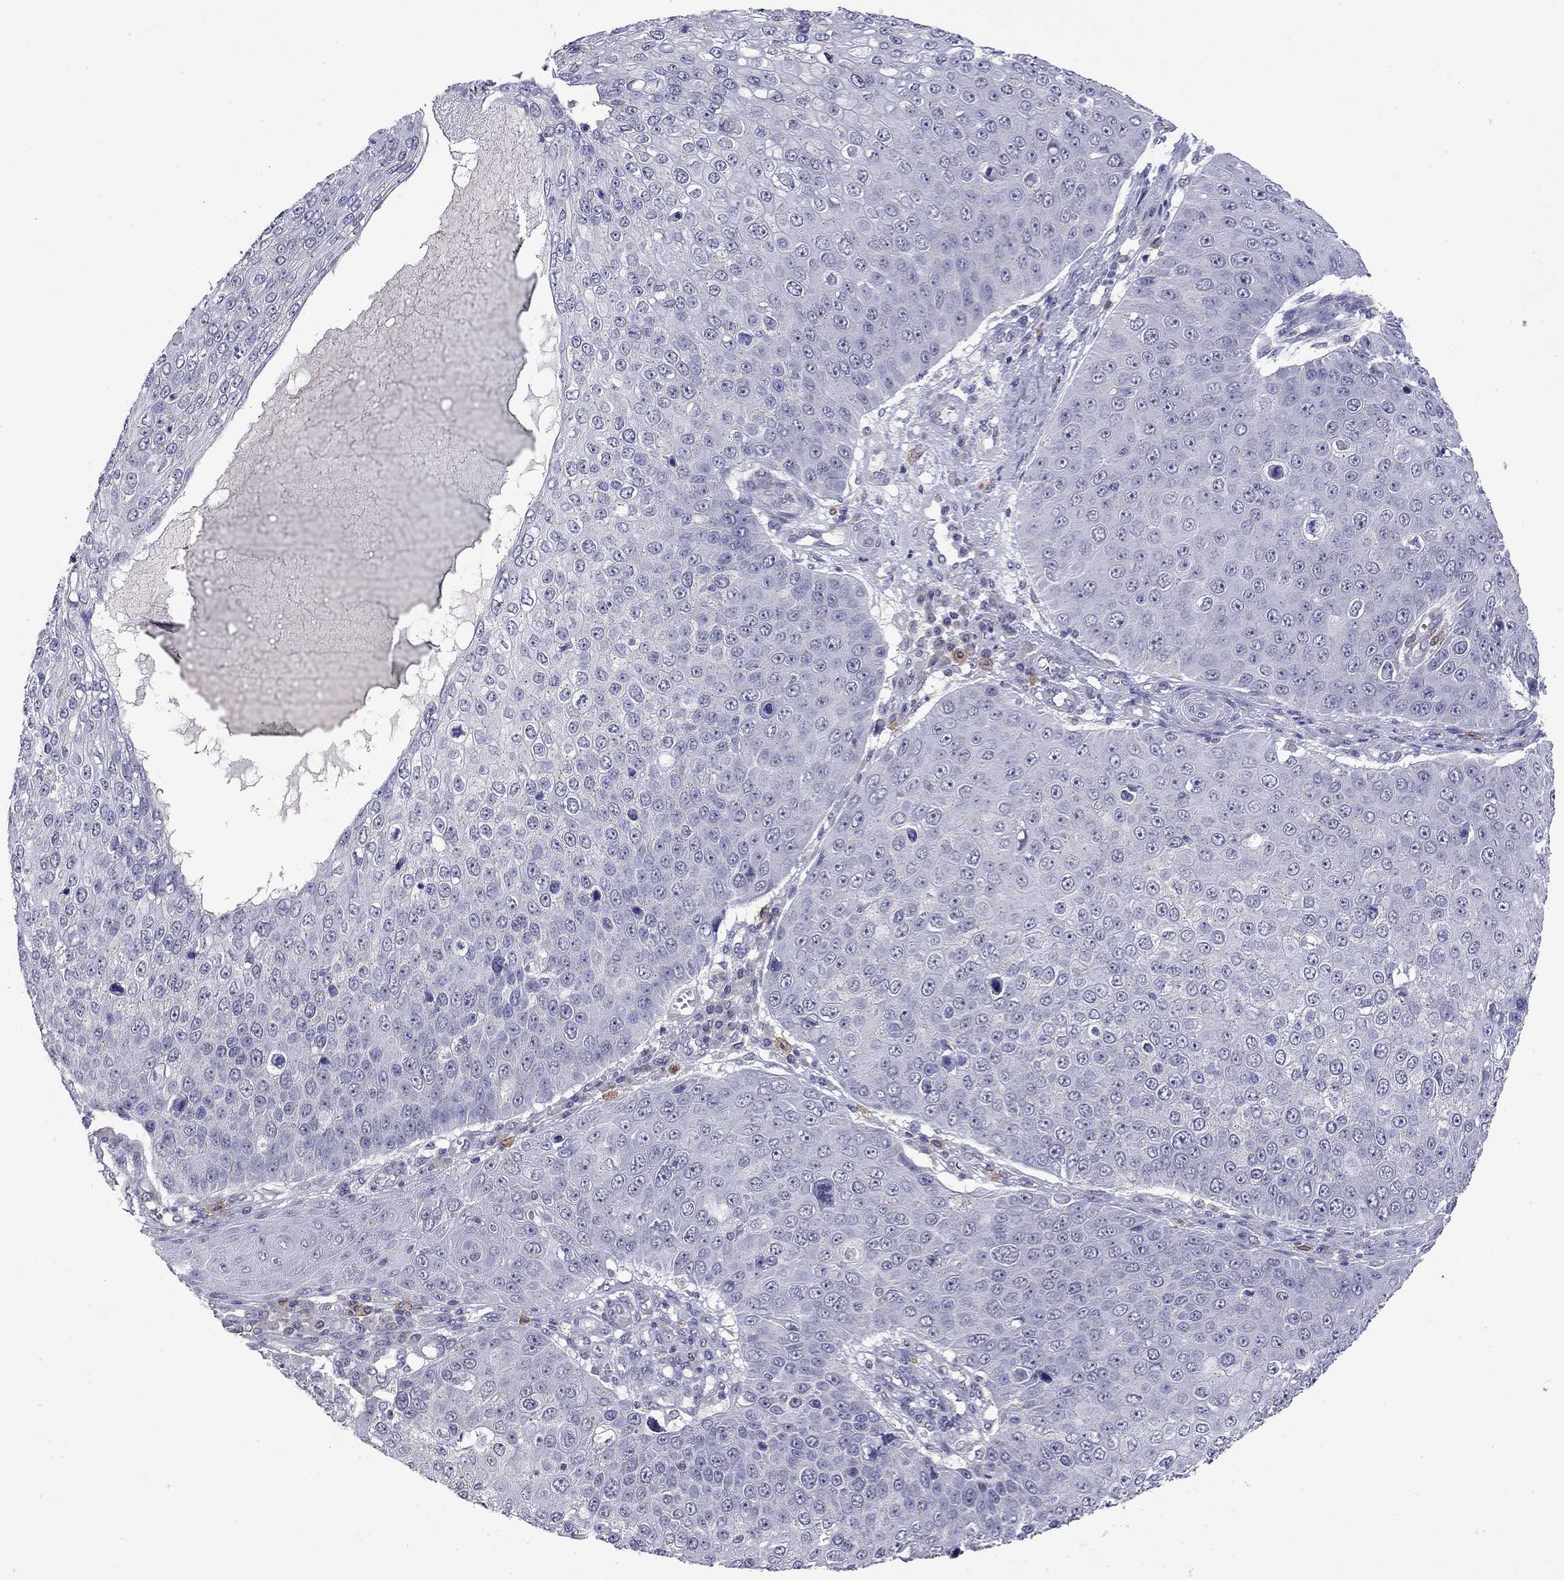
{"staining": {"intensity": "negative", "quantity": "none", "location": "none"}, "tissue": "skin cancer", "cell_type": "Tumor cells", "image_type": "cancer", "snomed": [{"axis": "morphology", "description": "Squamous cell carcinoma, NOS"}, {"axis": "topography", "description": "Skin"}], "caption": "This is an immunohistochemistry micrograph of human skin cancer (squamous cell carcinoma). There is no positivity in tumor cells.", "gene": "WNK3", "patient": {"sex": "male", "age": 71}}